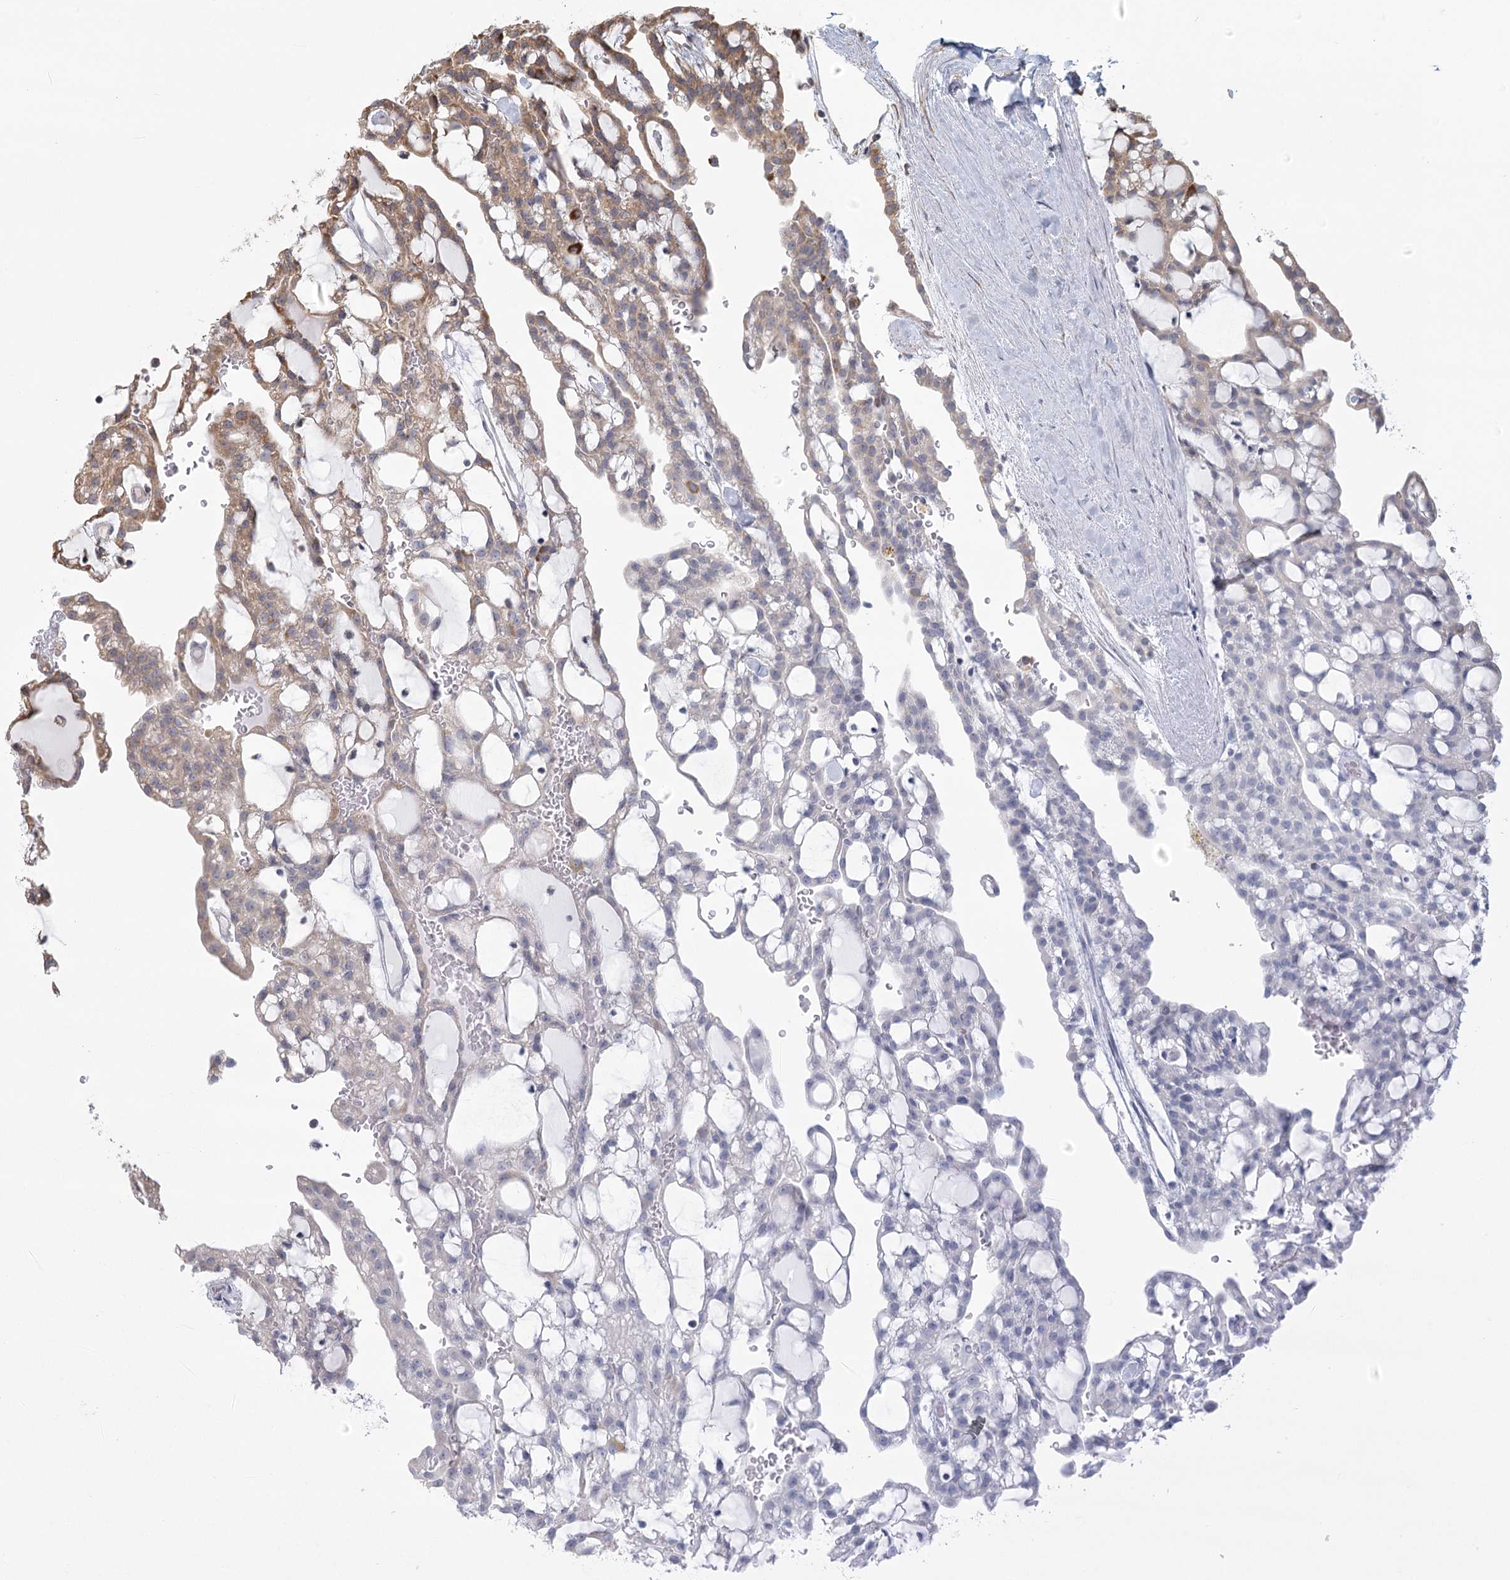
{"staining": {"intensity": "moderate", "quantity": "<25%", "location": "cytoplasmic/membranous"}, "tissue": "renal cancer", "cell_type": "Tumor cells", "image_type": "cancer", "snomed": [{"axis": "morphology", "description": "Adenocarcinoma, NOS"}, {"axis": "topography", "description": "Kidney"}], "caption": "Adenocarcinoma (renal) stained with a protein marker demonstrates moderate staining in tumor cells.", "gene": "LACTB", "patient": {"sex": "male", "age": 63}}